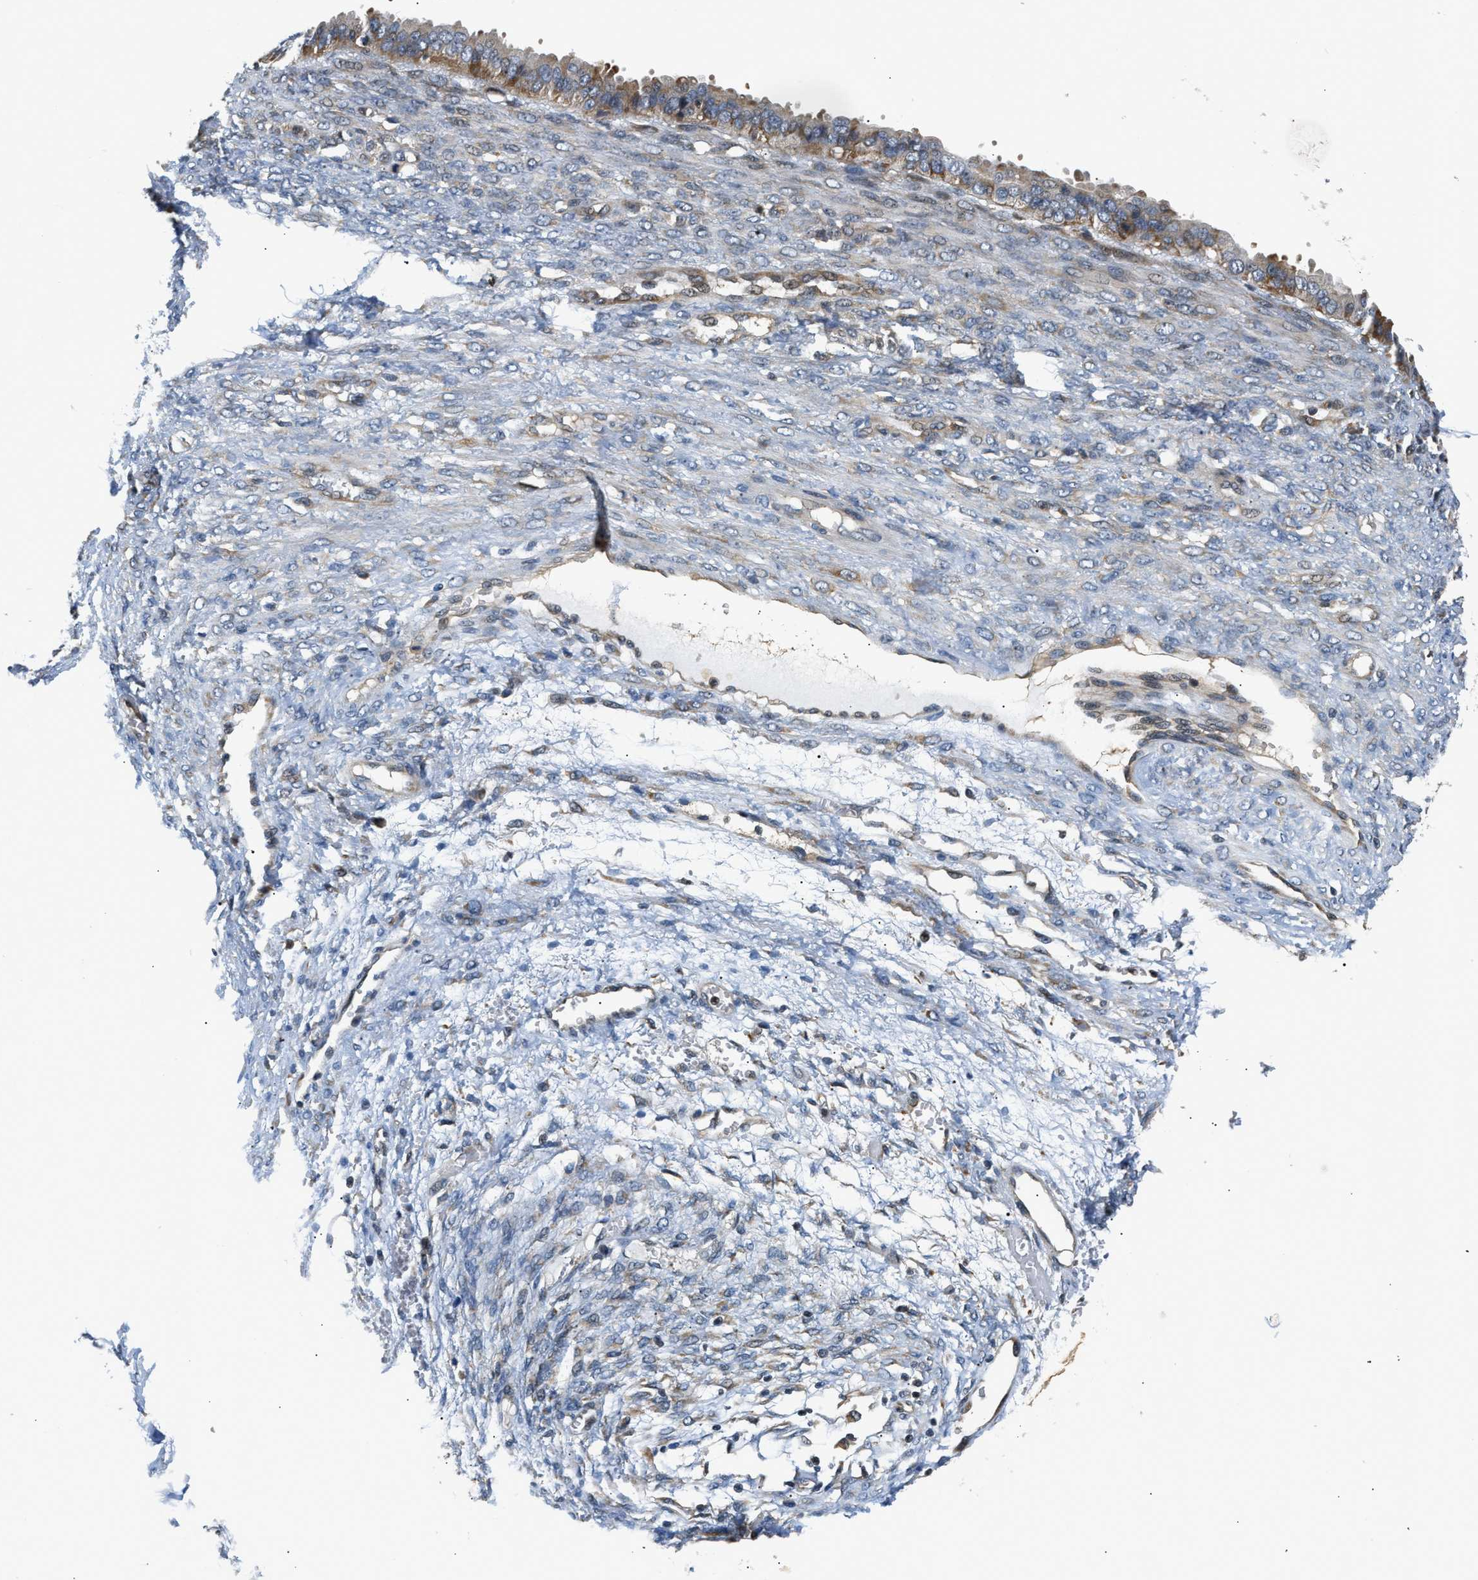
{"staining": {"intensity": "moderate", "quantity": ">75%", "location": "cytoplasmic/membranous"}, "tissue": "ovarian cancer", "cell_type": "Tumor cells", "image_type": "cancer", "snomed": [{"axis": "morphology", "description": "Cystadenocarcinoma, serous, NOS"}, {"axis": "topography", "description": "Ovary"}], "caption": "High-magnification brightfield microscopy of ovarian cancer stained with DAB (brown) and counterstained with hematoxylin (blue). tumor cells exhibit moderate cytoplasmic/membranous expression is seen in about>75% of cells. (Brightfield microscopy of DAB IHC at high magnification).", "gene": "TNIP2", "patient": {"sex": "female", "age": 58}}